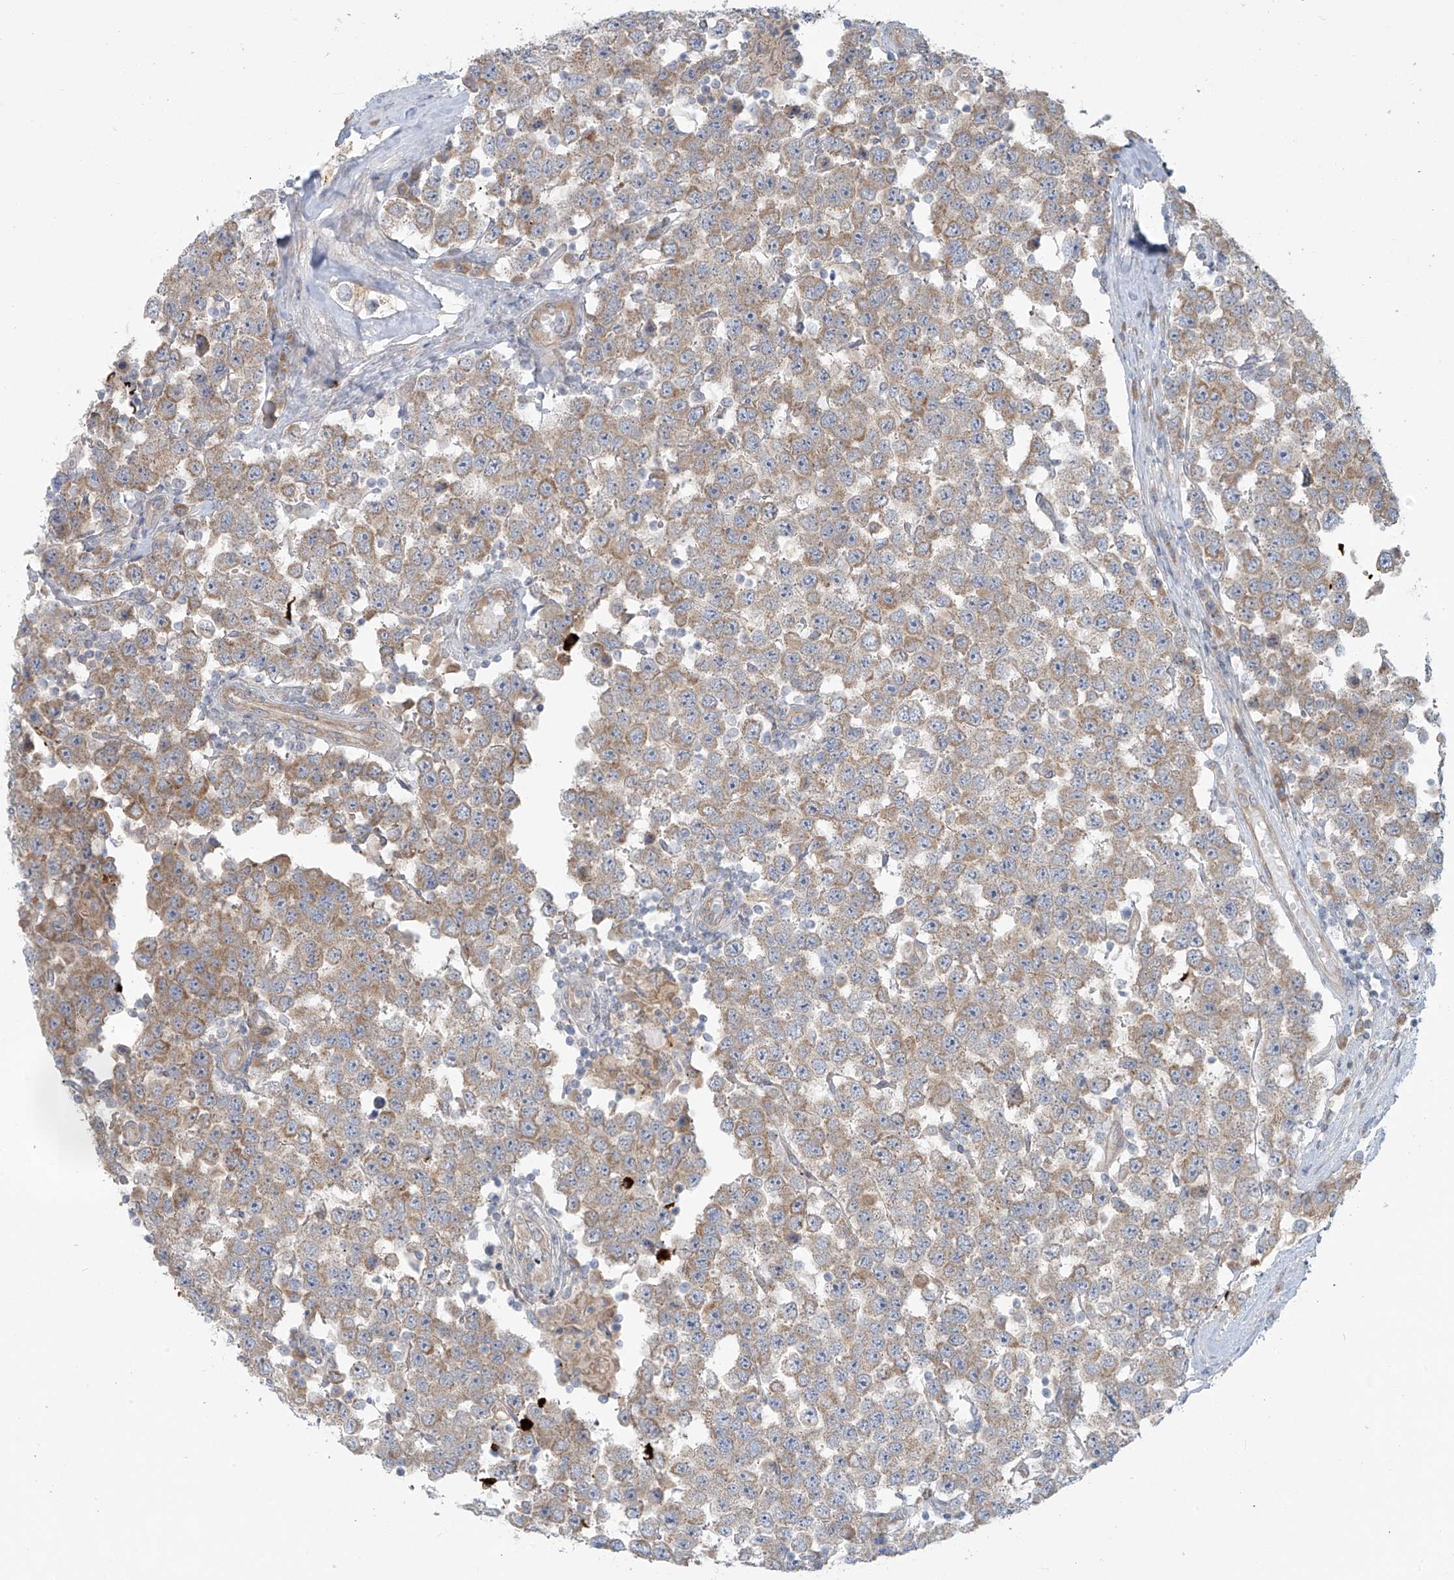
{"staining": {"intensity": "moderate", "quantity": "25%-75%", "location": "cytoplasmic/membranous"}, "tissue": "testis cancer", "cell_type": "Tumor cells", "image_type": "cancer", "snomed": [{"axis": "morphology", "description": "Seminoma, NOS"}, {"axis": "topography", "description": "Testis"}], "caption": "A high-resolution micrograph shows immunohistochemistry (IHC) staining of seminoma (testis), which reveals moderate cytoplasmic/membranous positivity in about 25%-75% of tumor cells.", "gene": "LZTS3", "patient": {"sex": "male", "age": 28}}